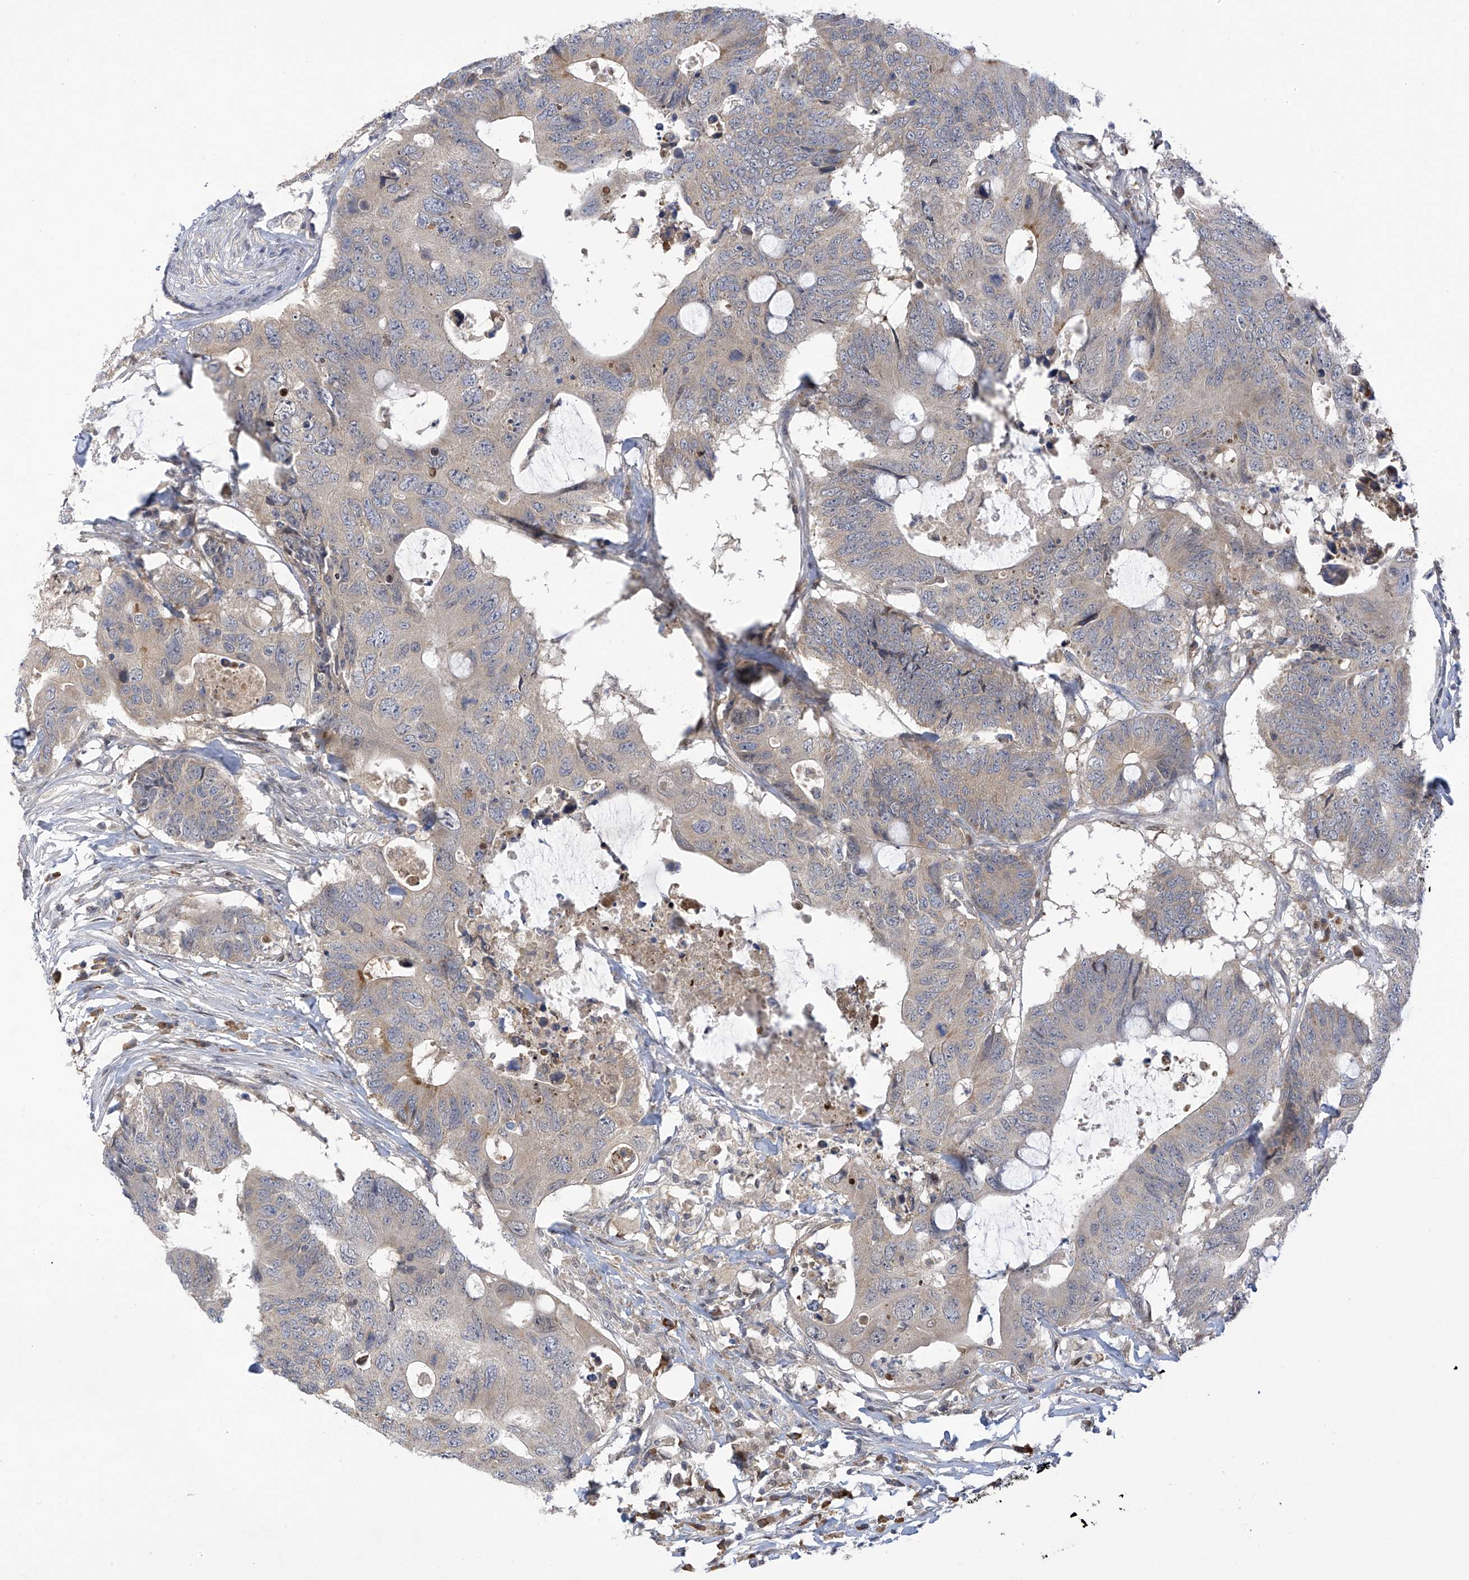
{"staining": {"intensity": "weak", "quantity": "<25%", "location": "cytoplasmic/membranous"}, "tissue": "colorectal cancer", "cell_type": "Tumor cells", "image_type": "cancer", "snomed": [{"axis": "morphology", "description": "Adenocarcinoma, NOS"}, {"axis": "topography", "description": "Colon"}], "caption": "Colorectal adenocarcinoma stained for a protein using immunohistochemistry (IHC) reveals no staining tumor cells.", "gene": "SLCO4A1", "patient": {"sex": "male", "age": 71}}